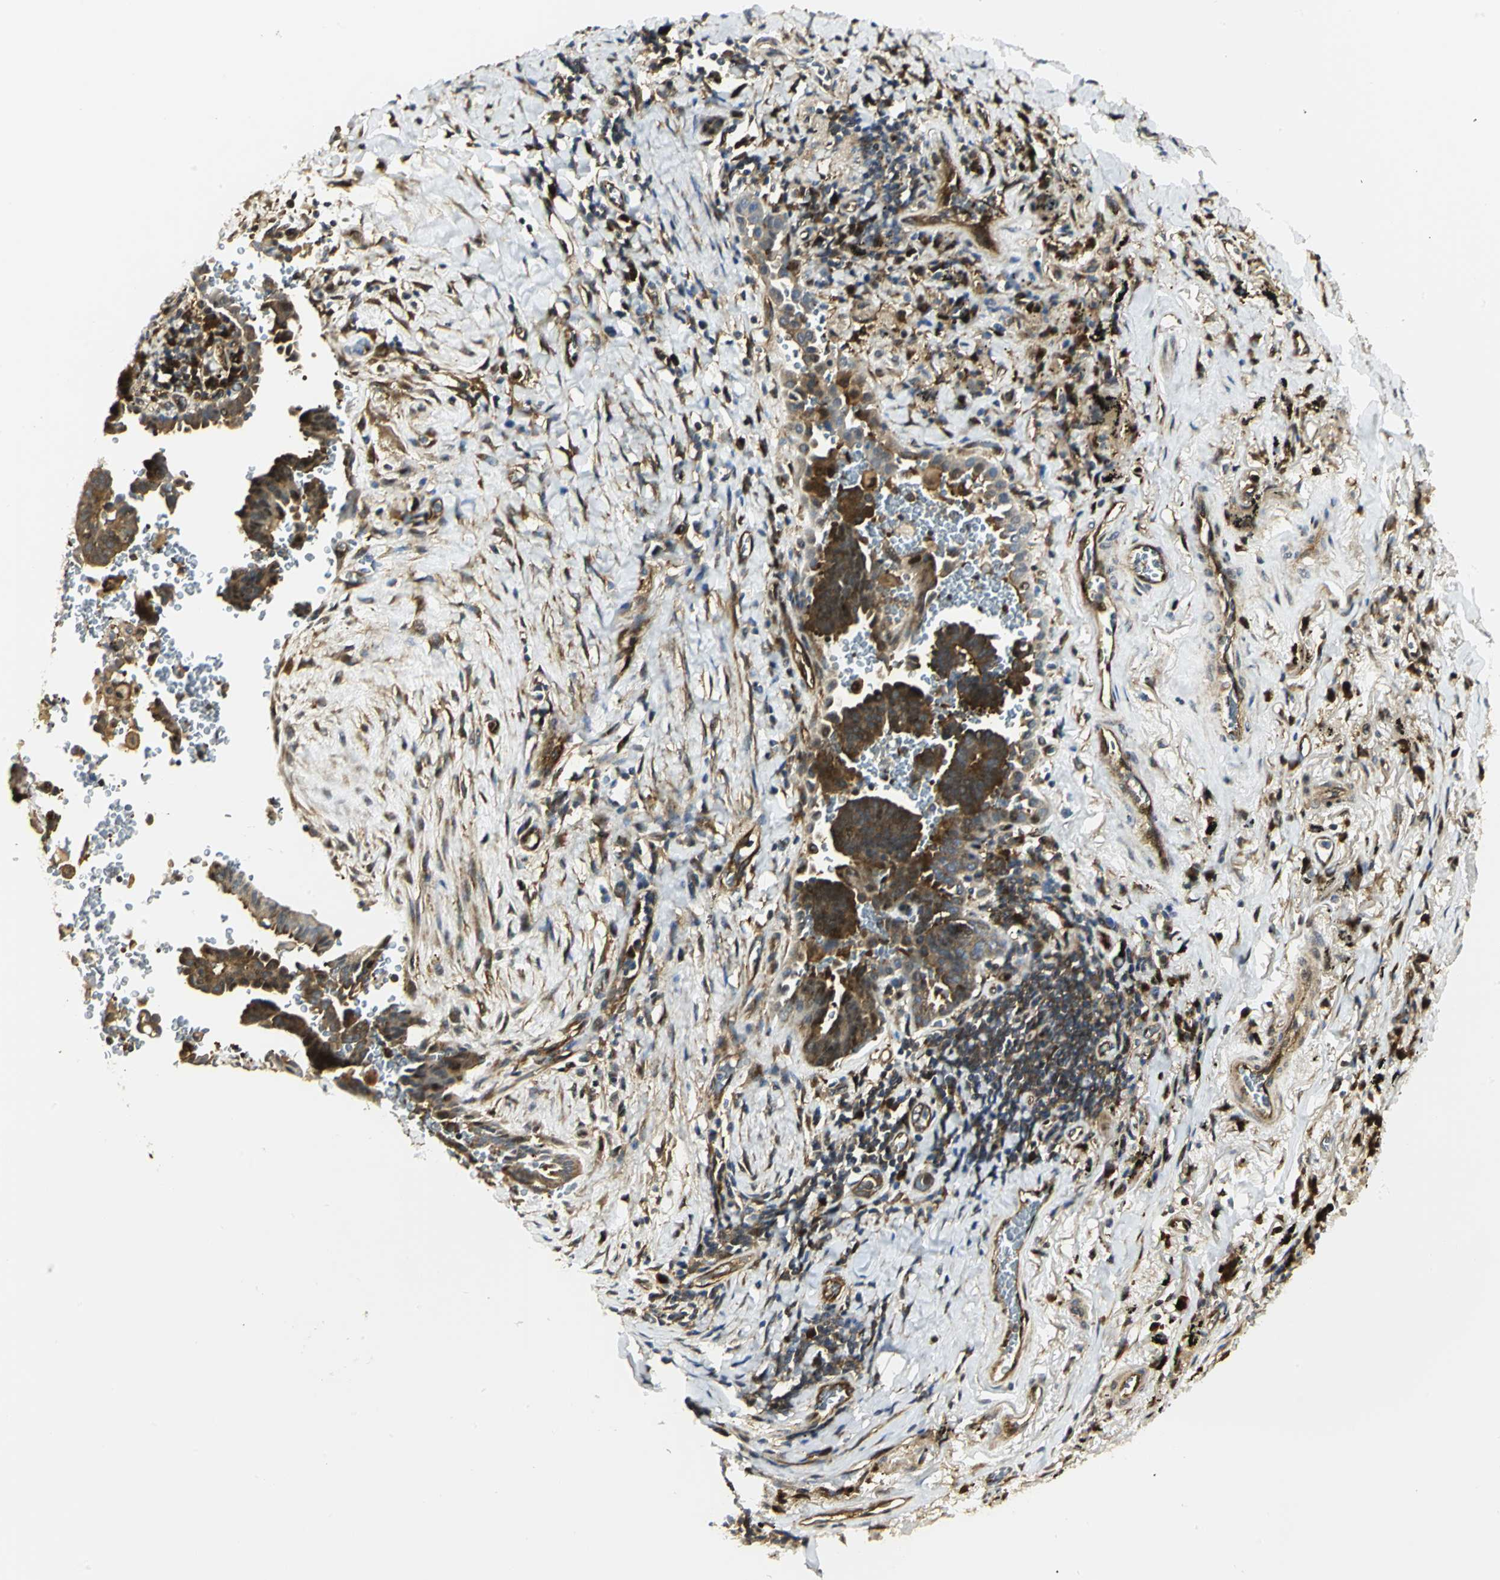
{"staining": {"intensity": "strong", "quantity": ">75%", "location": "cytoplasmic/membranous"}, "tissue": "lung cancer", "cell_type": "Tumor cells", "image_type": "cancer", "snomed": [{"axis": "morphology", "description": "Adenocarcinoma, NOS"}, {"axis": "topography", "description": "Lung"}], "caption": "Approximately >75% of tumor cells in human lung cancer (adenocarcinoma) display strong cytoplasmic/membranous protein staining as visualized by brown immunohistochemical staining.", "gene": "EEA1", "patient": {"sex": "female", "age": 64}}